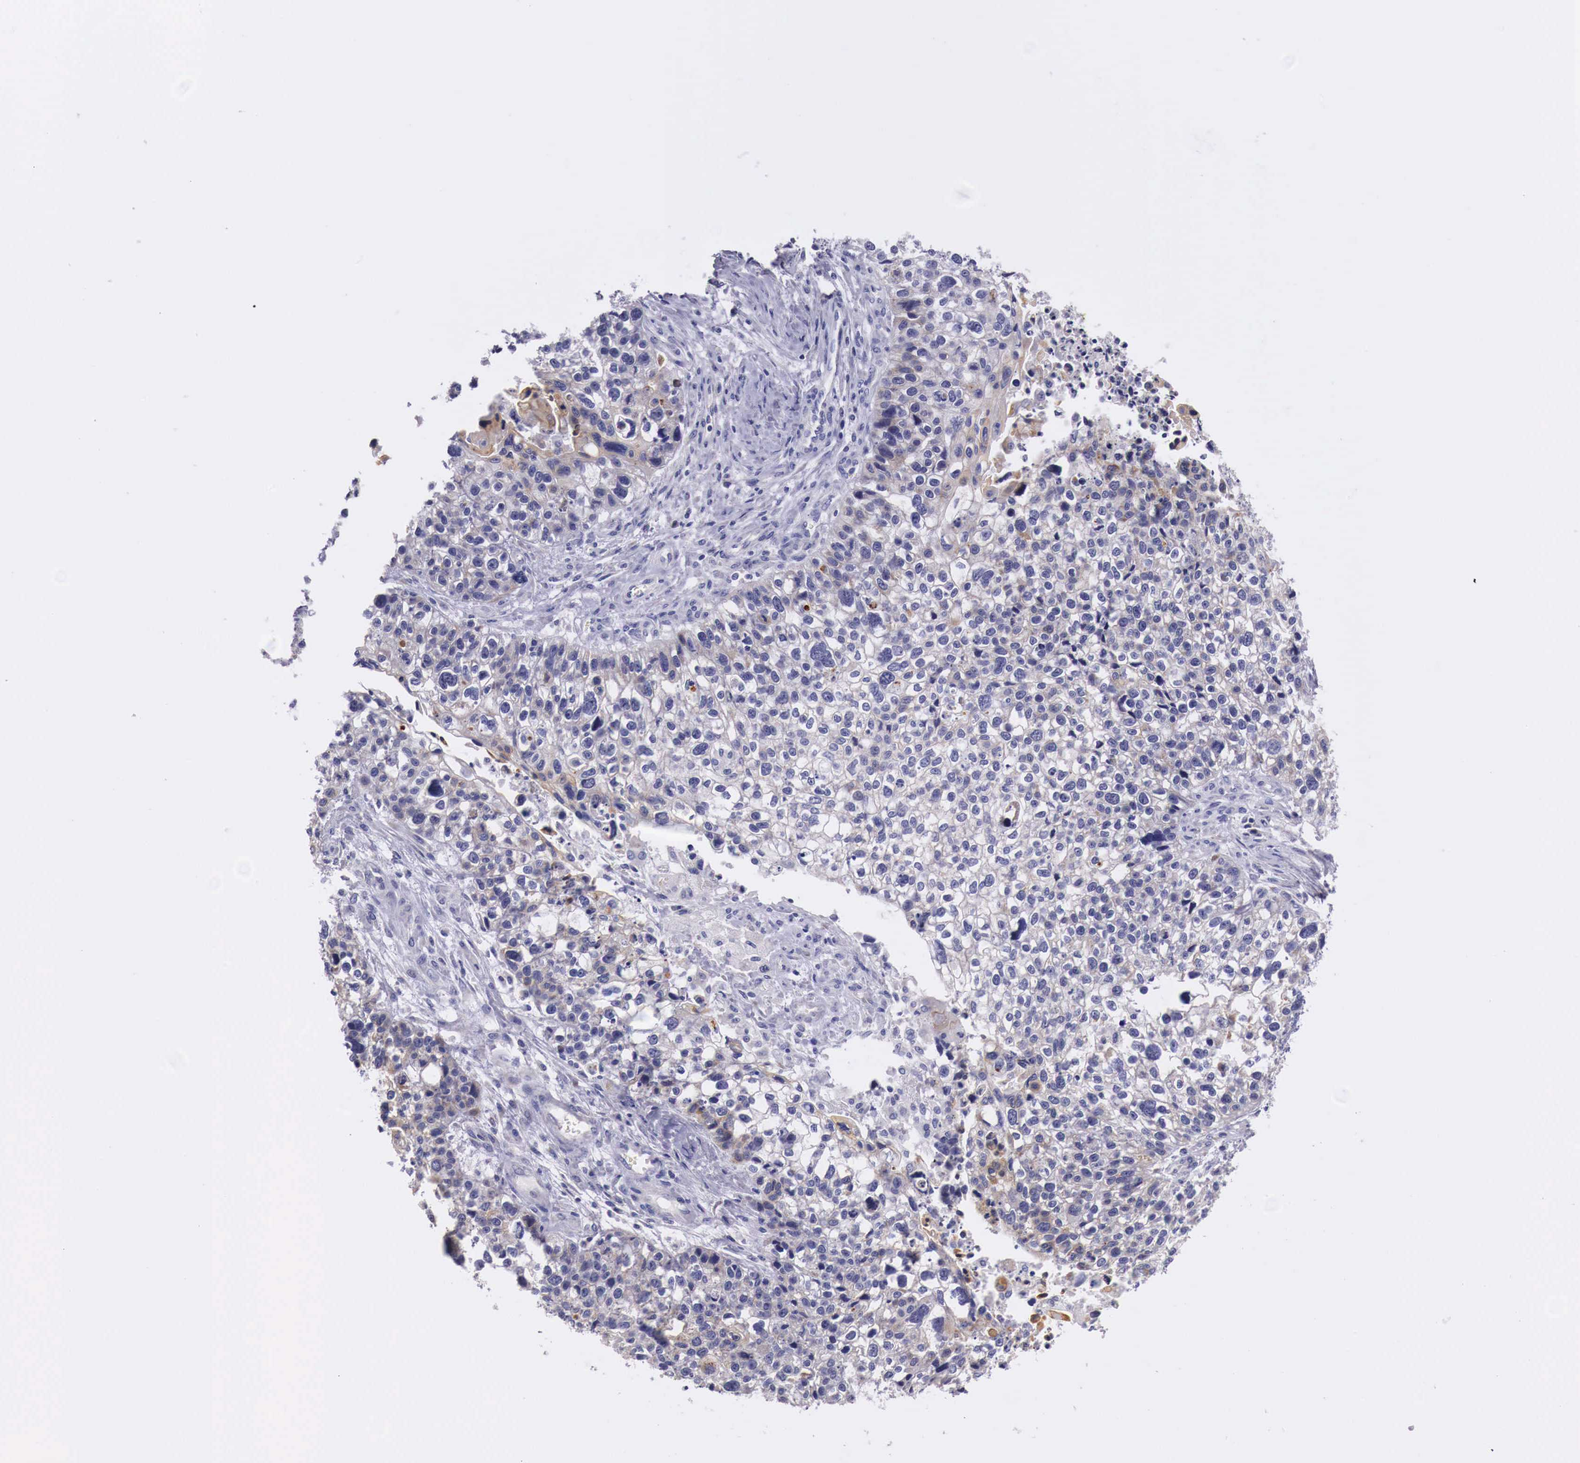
{"staining": {"intensity": "weak", "quantity": "<25%", "location": "cytoplasmic/membranous"}, "tissue": "lung cancer", "cell_type": "Tumor cells", "image_type": "cancer", "snomed": [{"axis": "morphology", "description": "Squamous cell carcinoma, NOS"}, {"axis": "topography", "description": "Lymph node"}, {"axis": "topography", "description": "Lung"}], "caption": "Image shows no significant protein staining in tumor cells of lung cancer. (DAB immunohistochemistry, high magnification).", "gene": "NREP", "patient": {"sex": "male", "age": 74}}